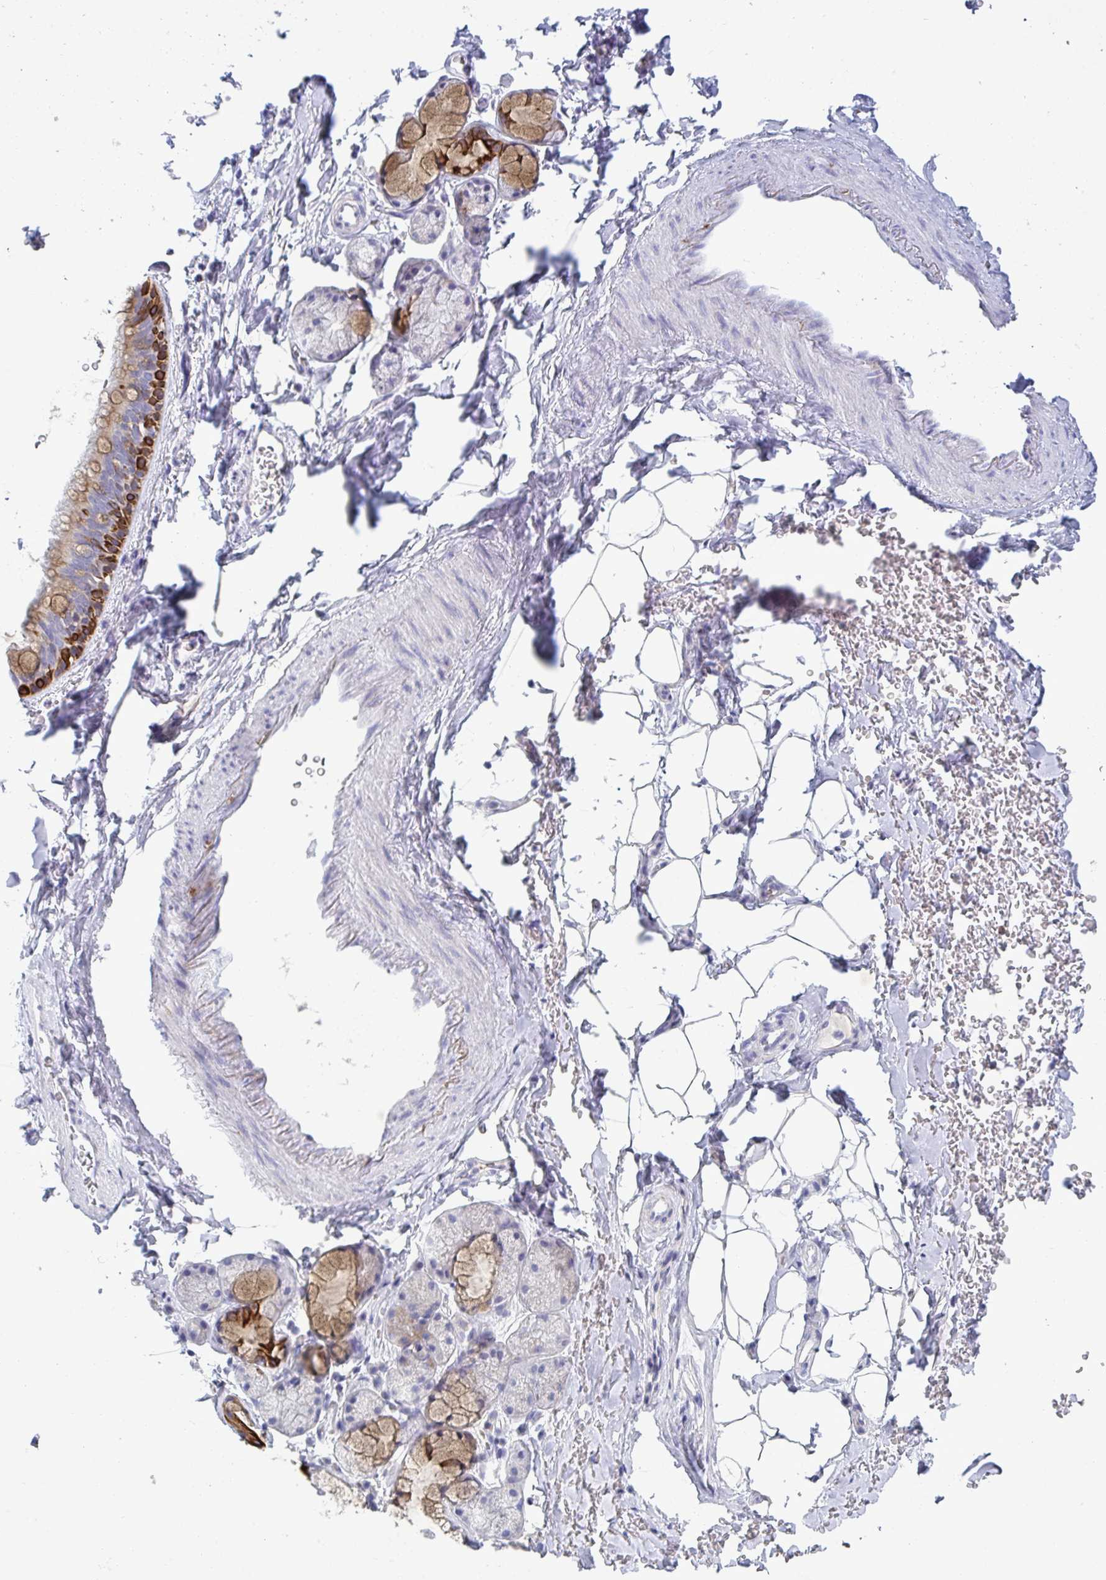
{"staining": {"intensity": "negative", "quantity": "none", "location": "none"}, "tissue": "adipose tissue", "cell_type": "Adipocytes", "image_type": "normal", "snomed": [{"axis": "morphology", "description": "Normal tissue, NOS"}, {"axis": "topography", "description": "Lymph node"}, {"axis": "topography", "description": "Cartilage tissue"}, {"axis": "topography", "description": "Bronchus"}], "caption": "IHC photomicrograph of normal adipose tissue: human adipose tissue stained with DAB (3,3'-diaminobenzidine) exhibits no significant protein staining in adipocytes. (Immunohistochemistry (ihc), brightfield microscopy, high magnification).", "gene": "TAS2R38", "patient": {"sex": "female", "age": 70}}